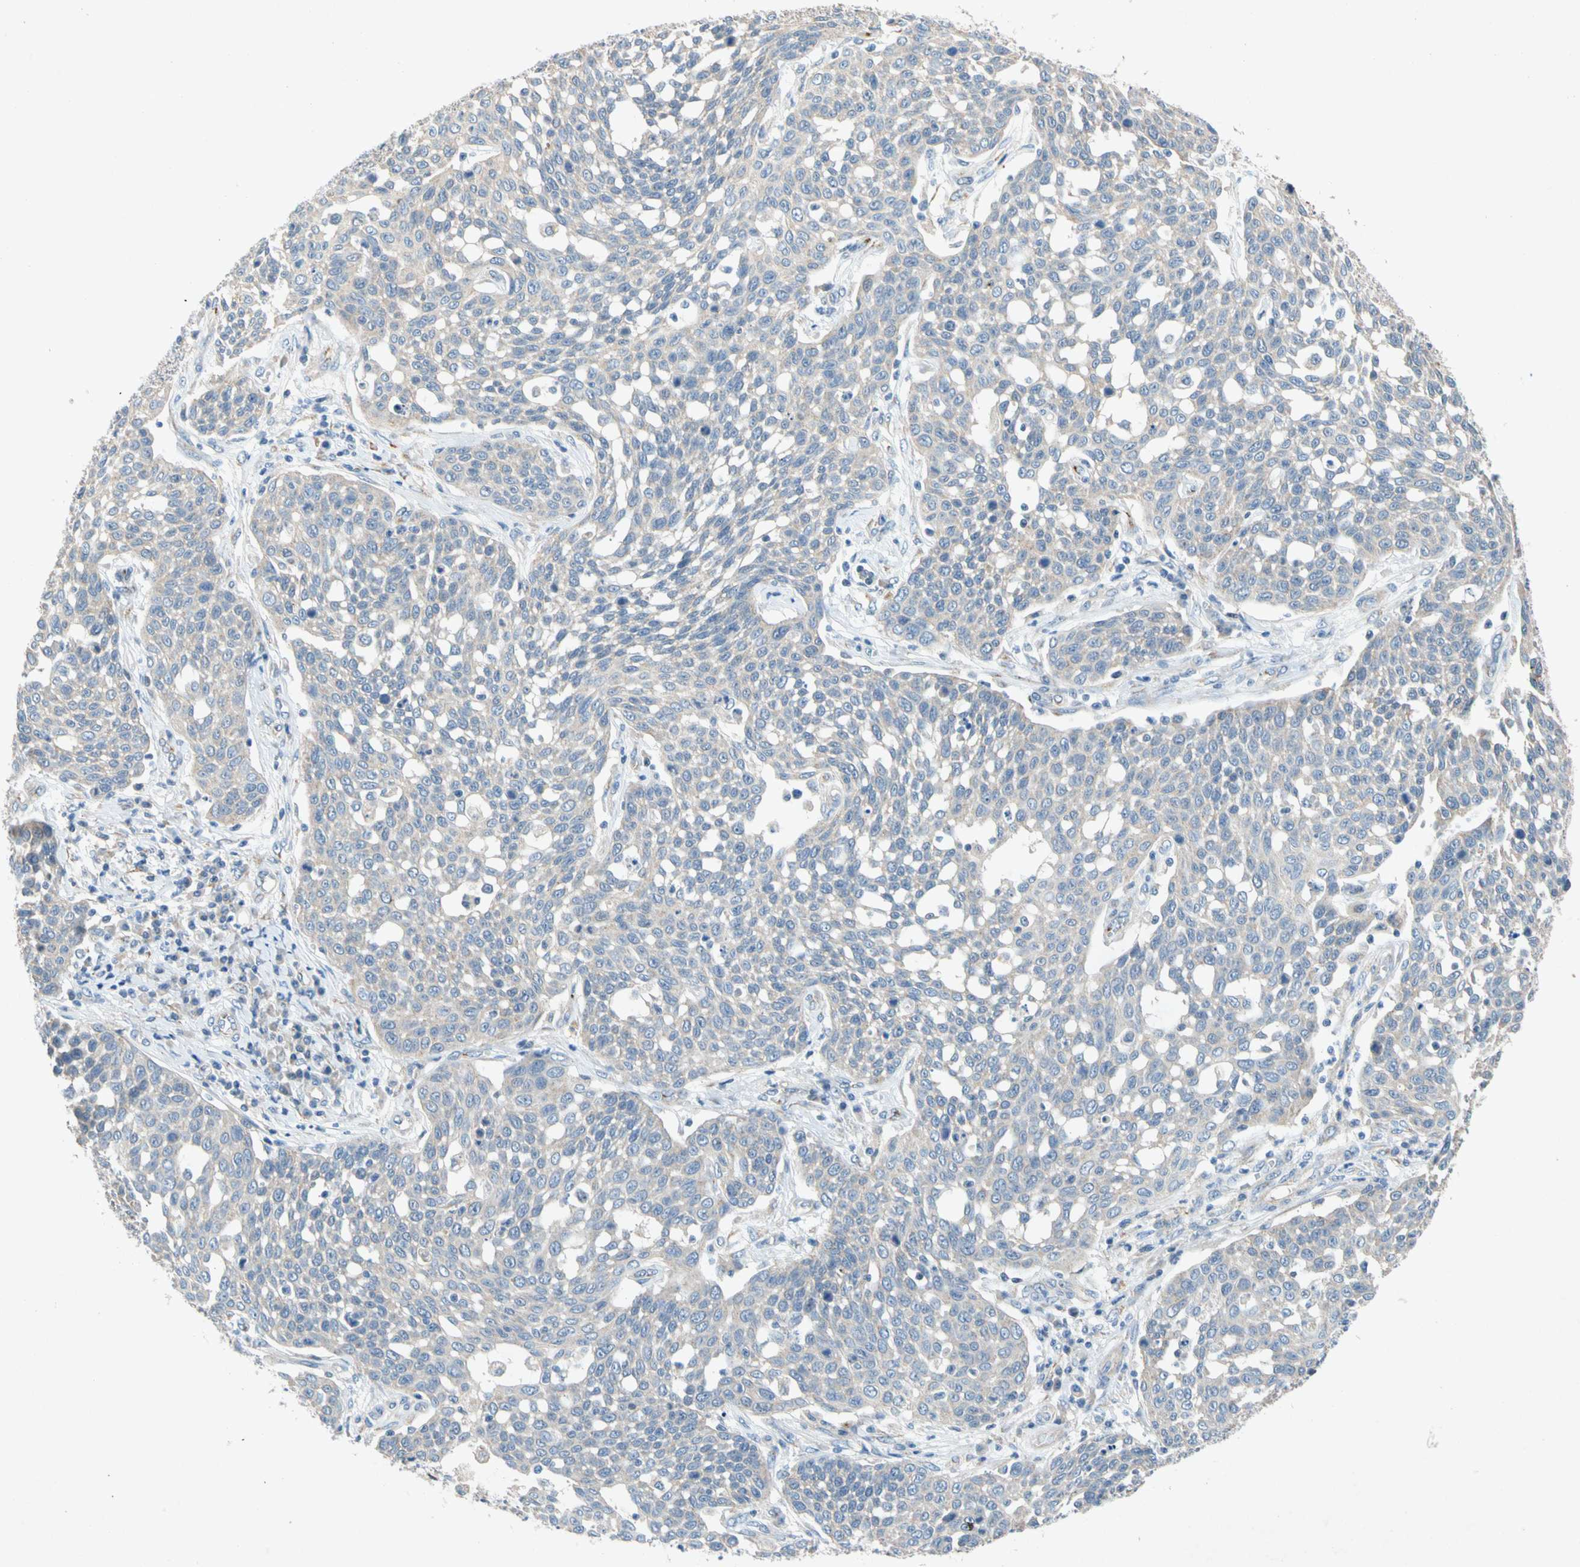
{"staining": {"intensity": "negative", "quantity": "none", "location": "none"}, "tissue": "cervical cancer", "cell_type": "Tumor cells", "image_type": "cancer", "snomed": [{"axis": "morphology", "description": "Squamous cell carcinoma, NOS"}, {"axis": "topography", "description": "Cervix"}], "caption": "High power microscopy image of an IHC photomicrograph of cervical cancer, revealing no significant staining in tumor cells.", "gene": "GASK1B", "patient": {"sex": "female", "age": 34}}